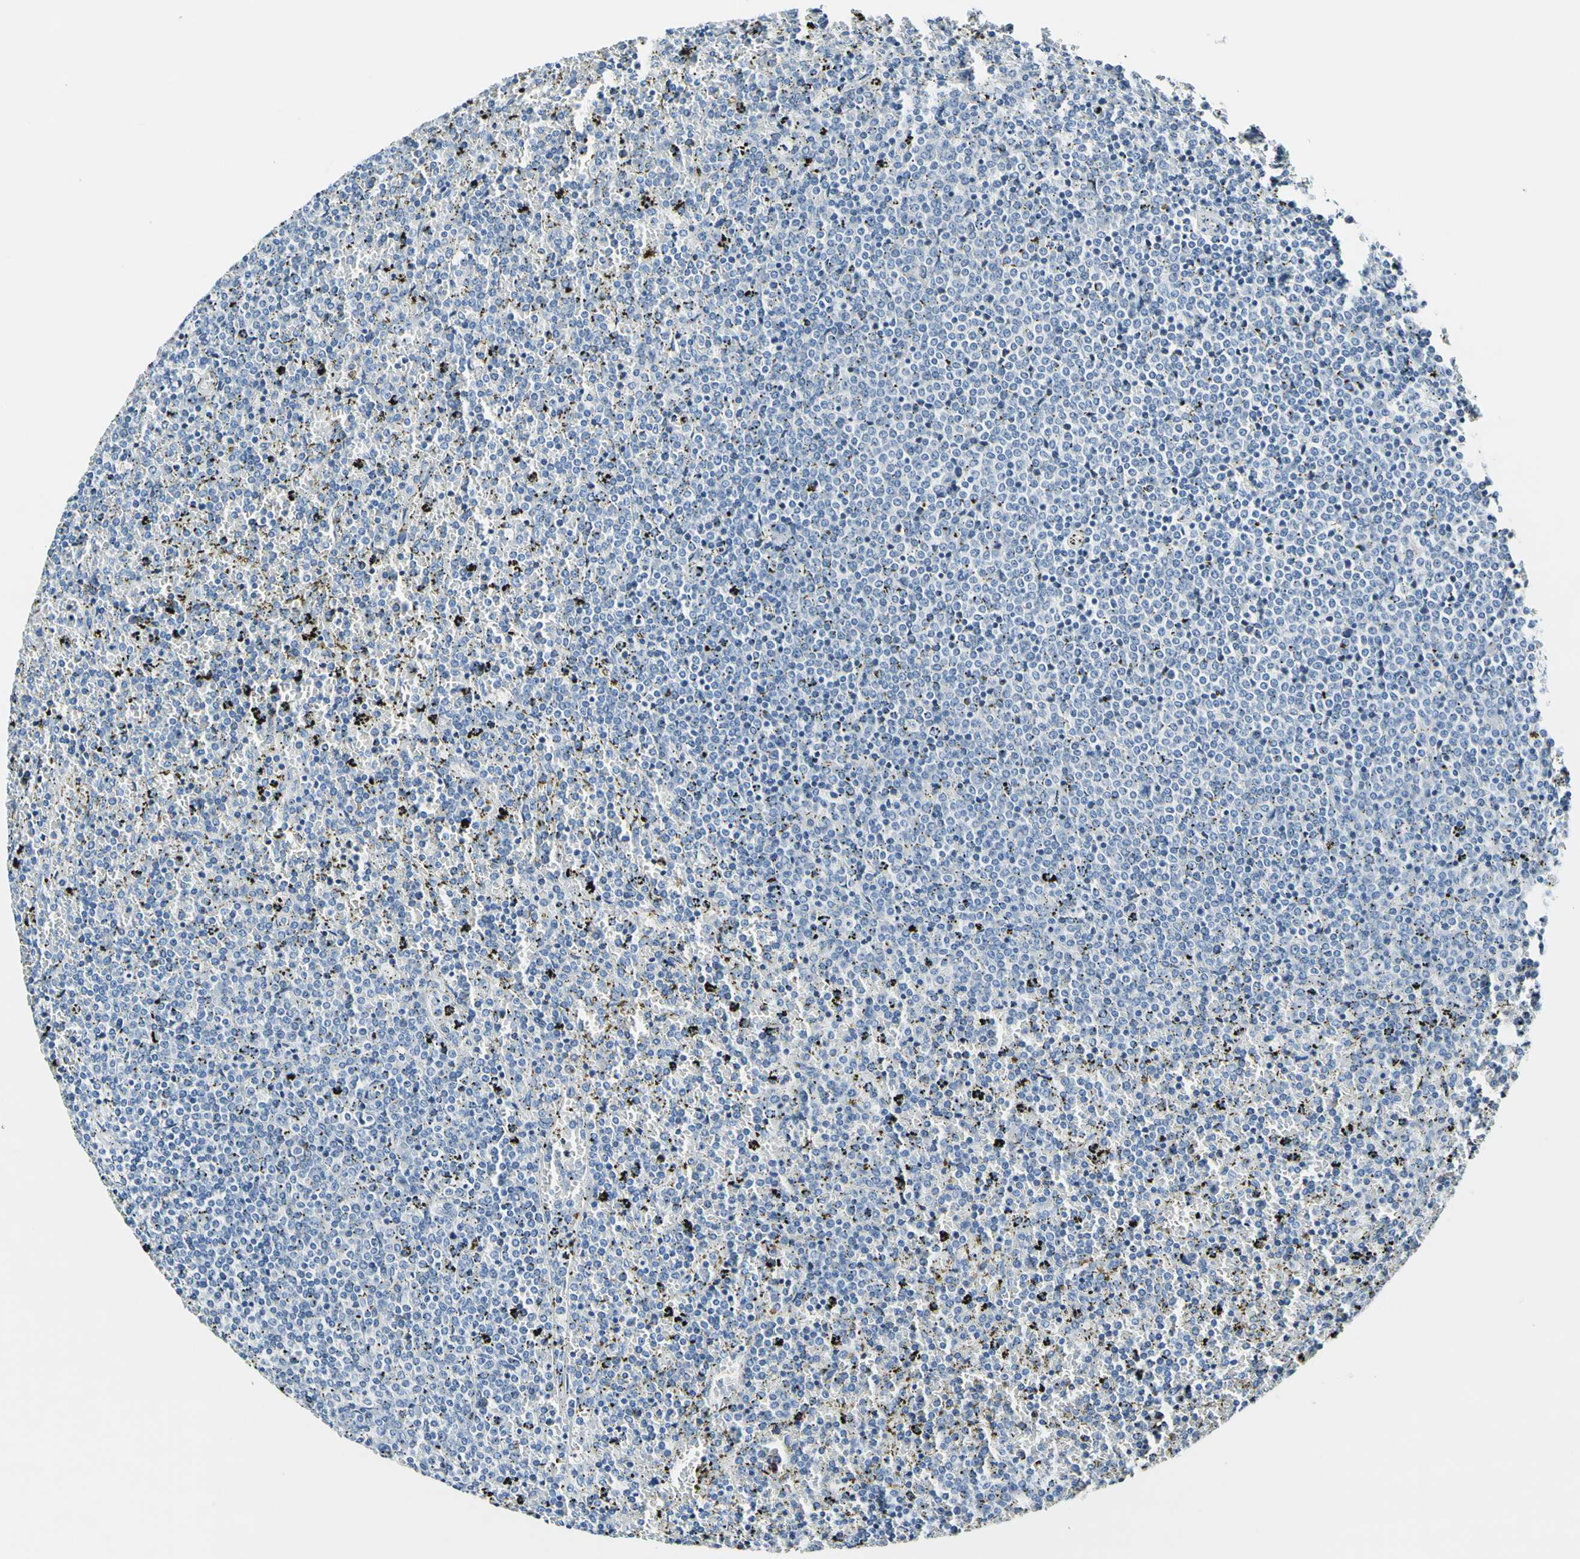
{"staining": {"intensity": "negative", "quantity": "none", "location": "none"}, "tissue": "lymphoma", "cell_type": "Tumor cells", "image_type": "cancer", "snomed": [{"axis": "morphology", "description": "Malignant lymphoma, non-Hodgkin's type, Low grade"}, {"axis": "topography", "description": "Spleen"}], "caption": "This is a histopathology image of immunohistochemistry staining of lymphoma, which shows no staining in tumor cells. Nuclei are stained in blue.", "gene": "COL6A3", "patient": {"sex": "female", "age": 77}}